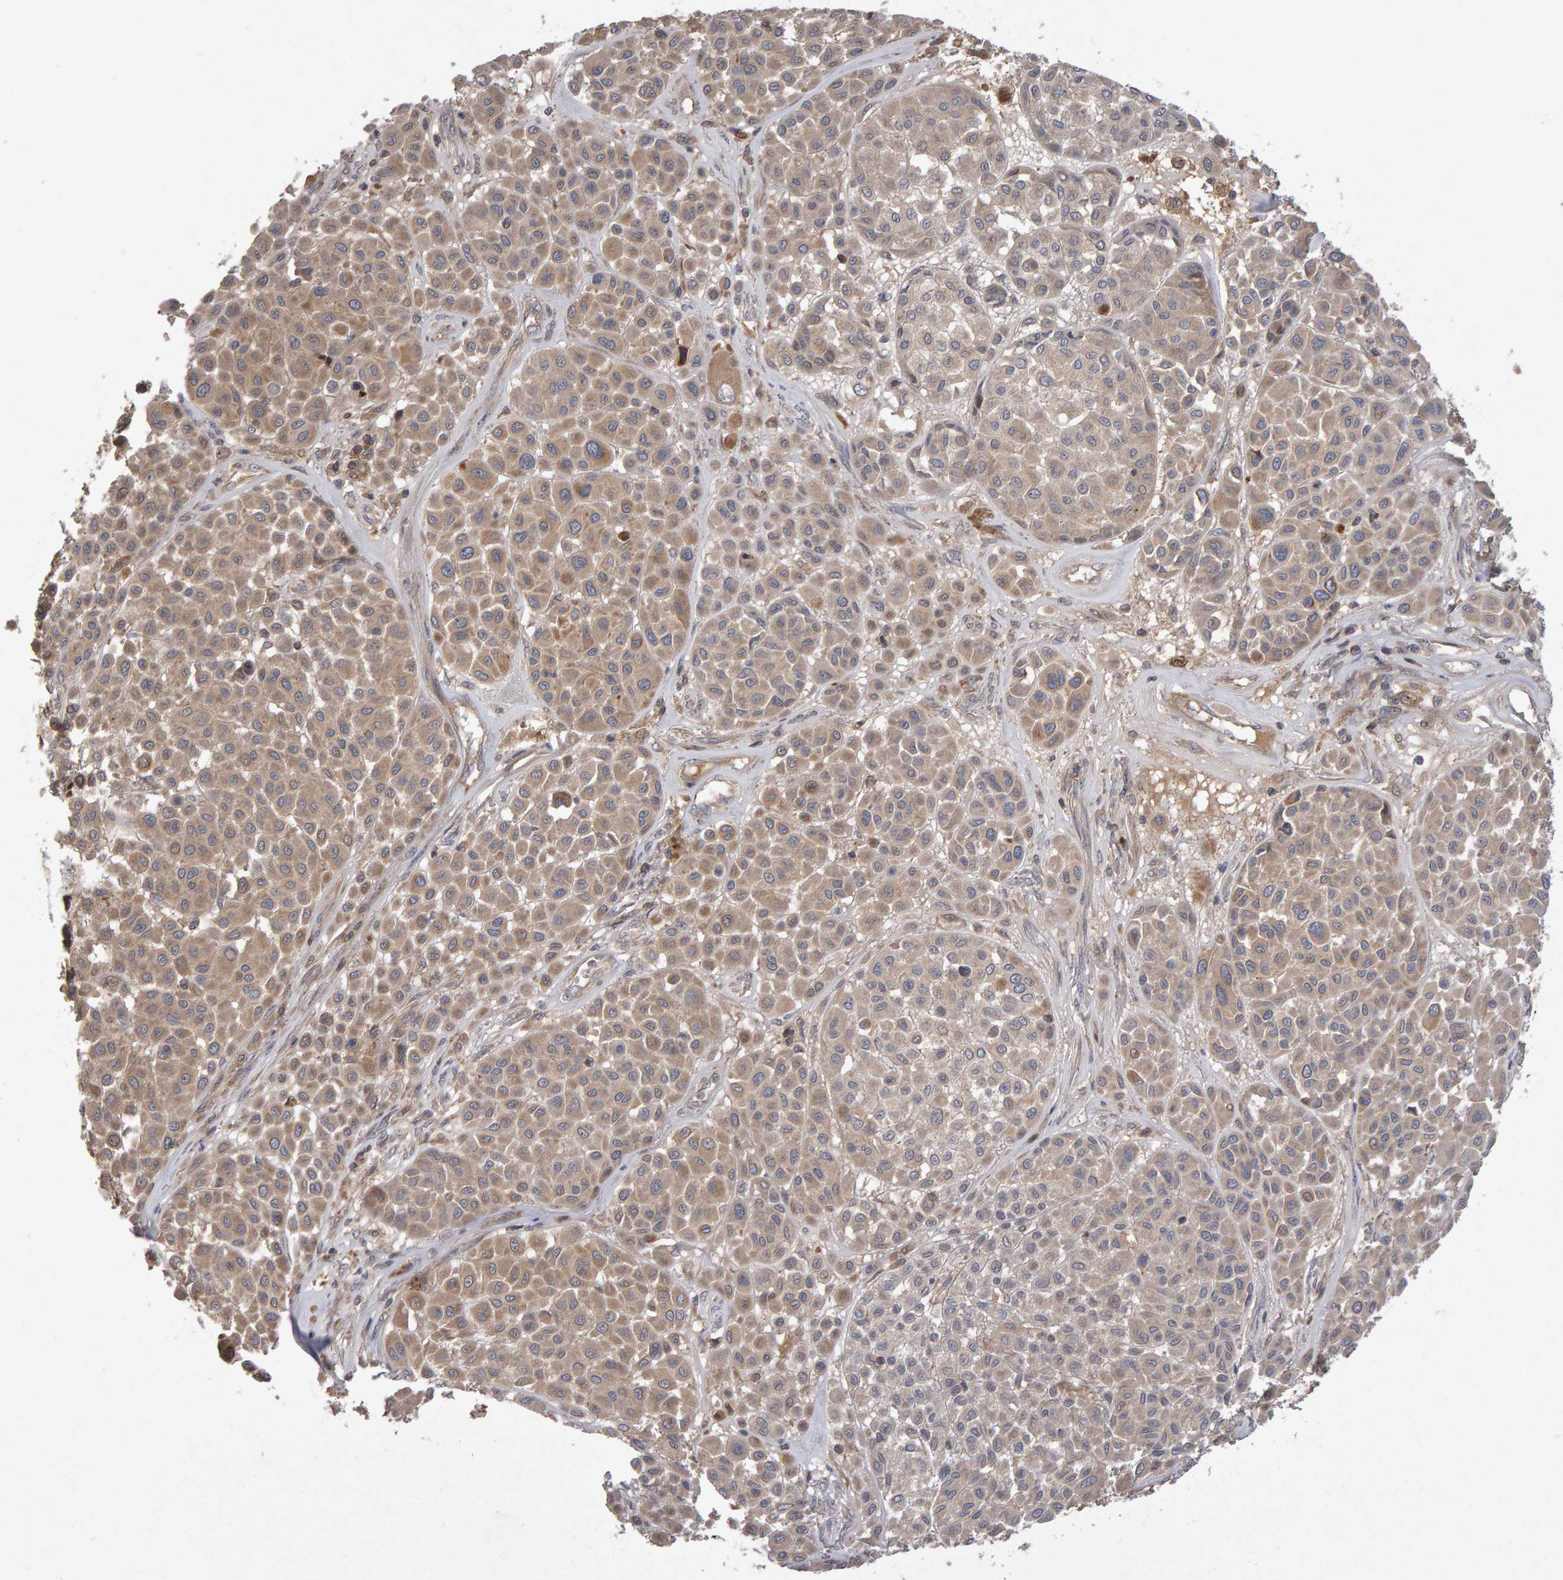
{"staining": {"intensity": "weak", "quantity": ">75%", "location": "cytoplasmic/membranous"}, "tissue": "melanoma", "cell_type": "Tumor cells", "image_type": "cancer", "snomed": [{"axis": "morphology", "description": "Malignant melanoma, Metastatic site"}, {"axis": "topography", "description": "Soft tissue"}], "caption": "Immunohistochemical staining of human melanoma shows low levels of weak cytoplasmic/membranous staining in about >75% of tumor cells.", "gene": "PGS1", "patient": {"sex": "male", "age": 41}}